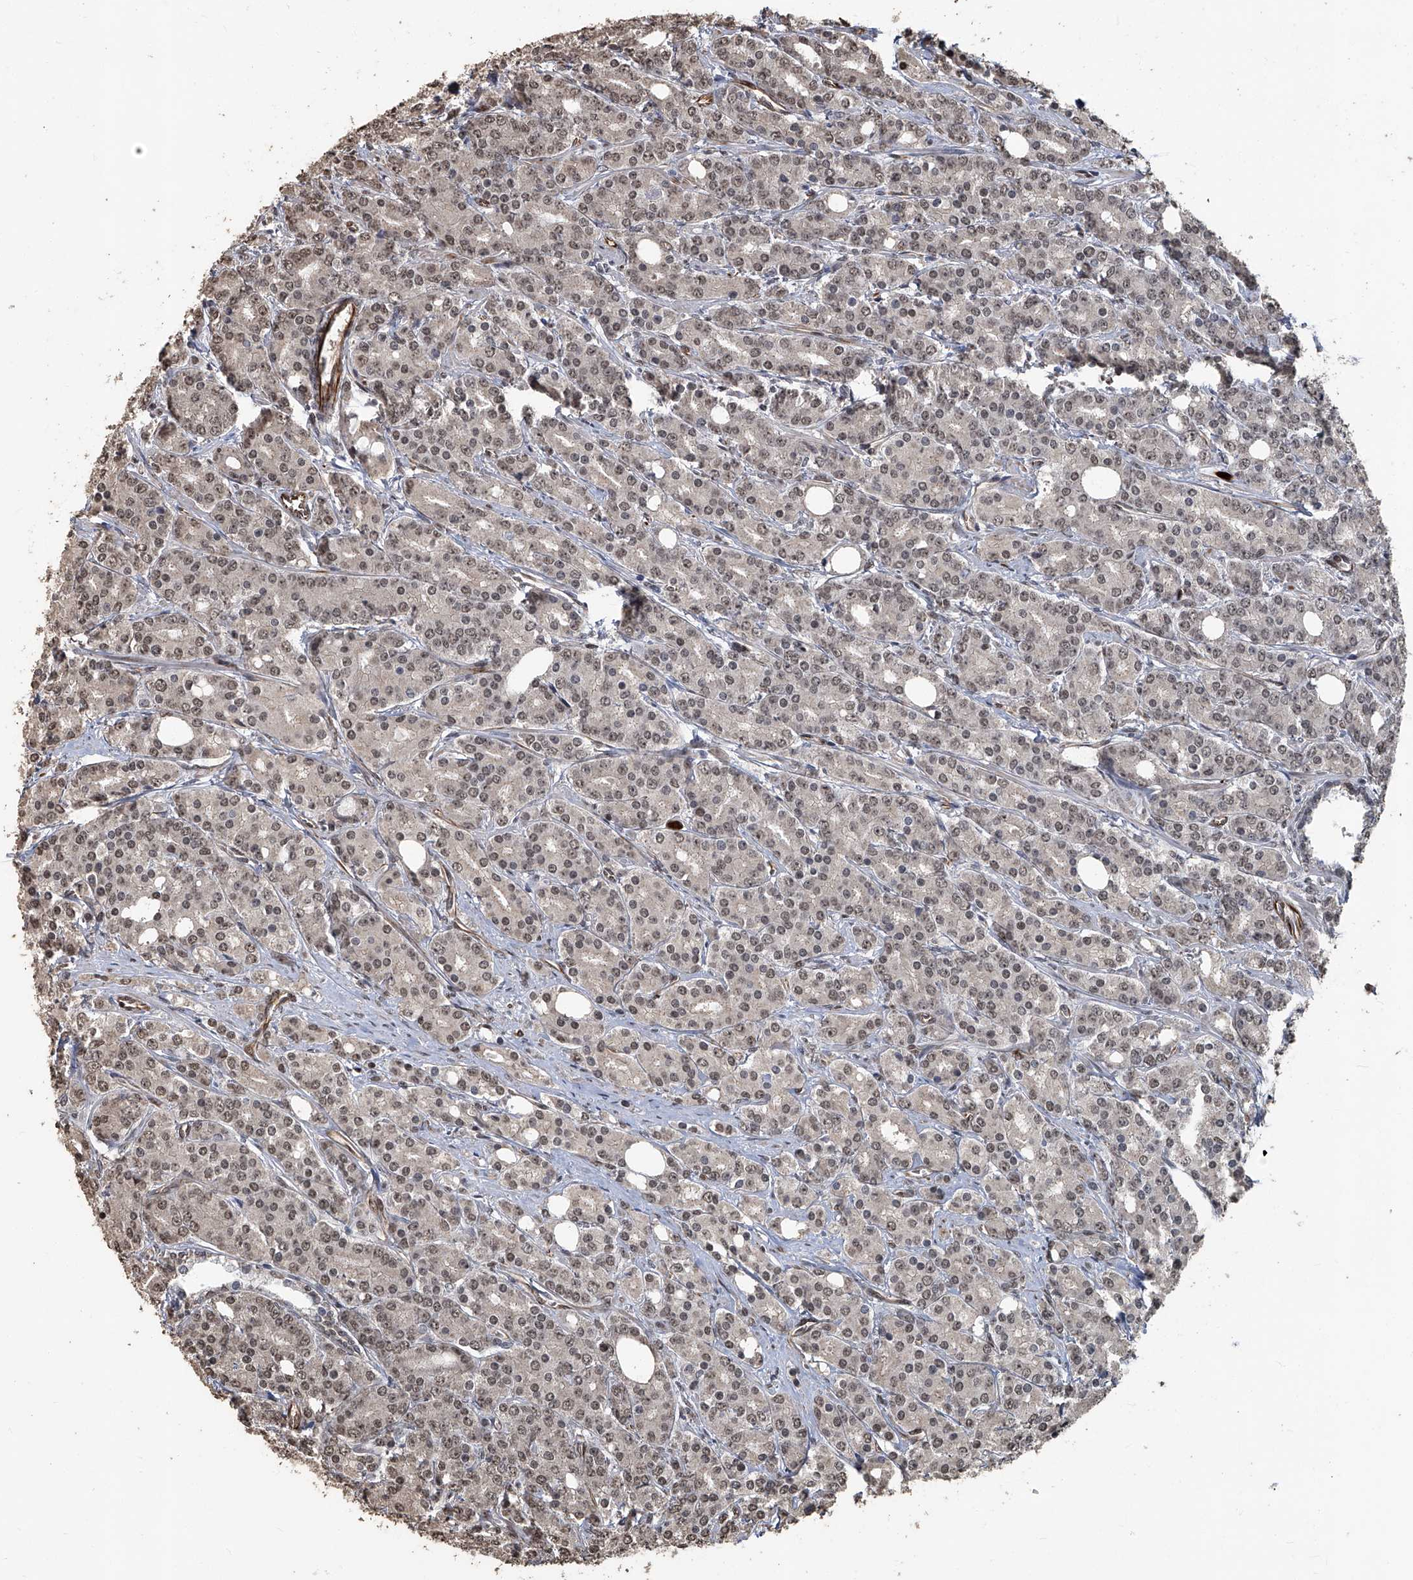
{"staining": {"intensity": "weak", "quantity": ">75%", "location": "nuclear"}, "tissue": "prostate cancer", "cell_type": "Tumor cells", "image_type": "cancer", "snomed": [{"axis": "morphology", "description": "Adenocarcinoma, High grade"}, {"axis": "topography", "description": "Prostate"}], "caption": "Tumor cells display weak nuclear staining in about >75% of cells in adenocarcinoma (high-grade) (prostate). The protein of interest is stained brown, and the nuclei are stained in blue (DAB IHC with brightfield microscopy, high magnification).", "gene": "GPR132", "patient": {"sex": "male", "age": 62}}